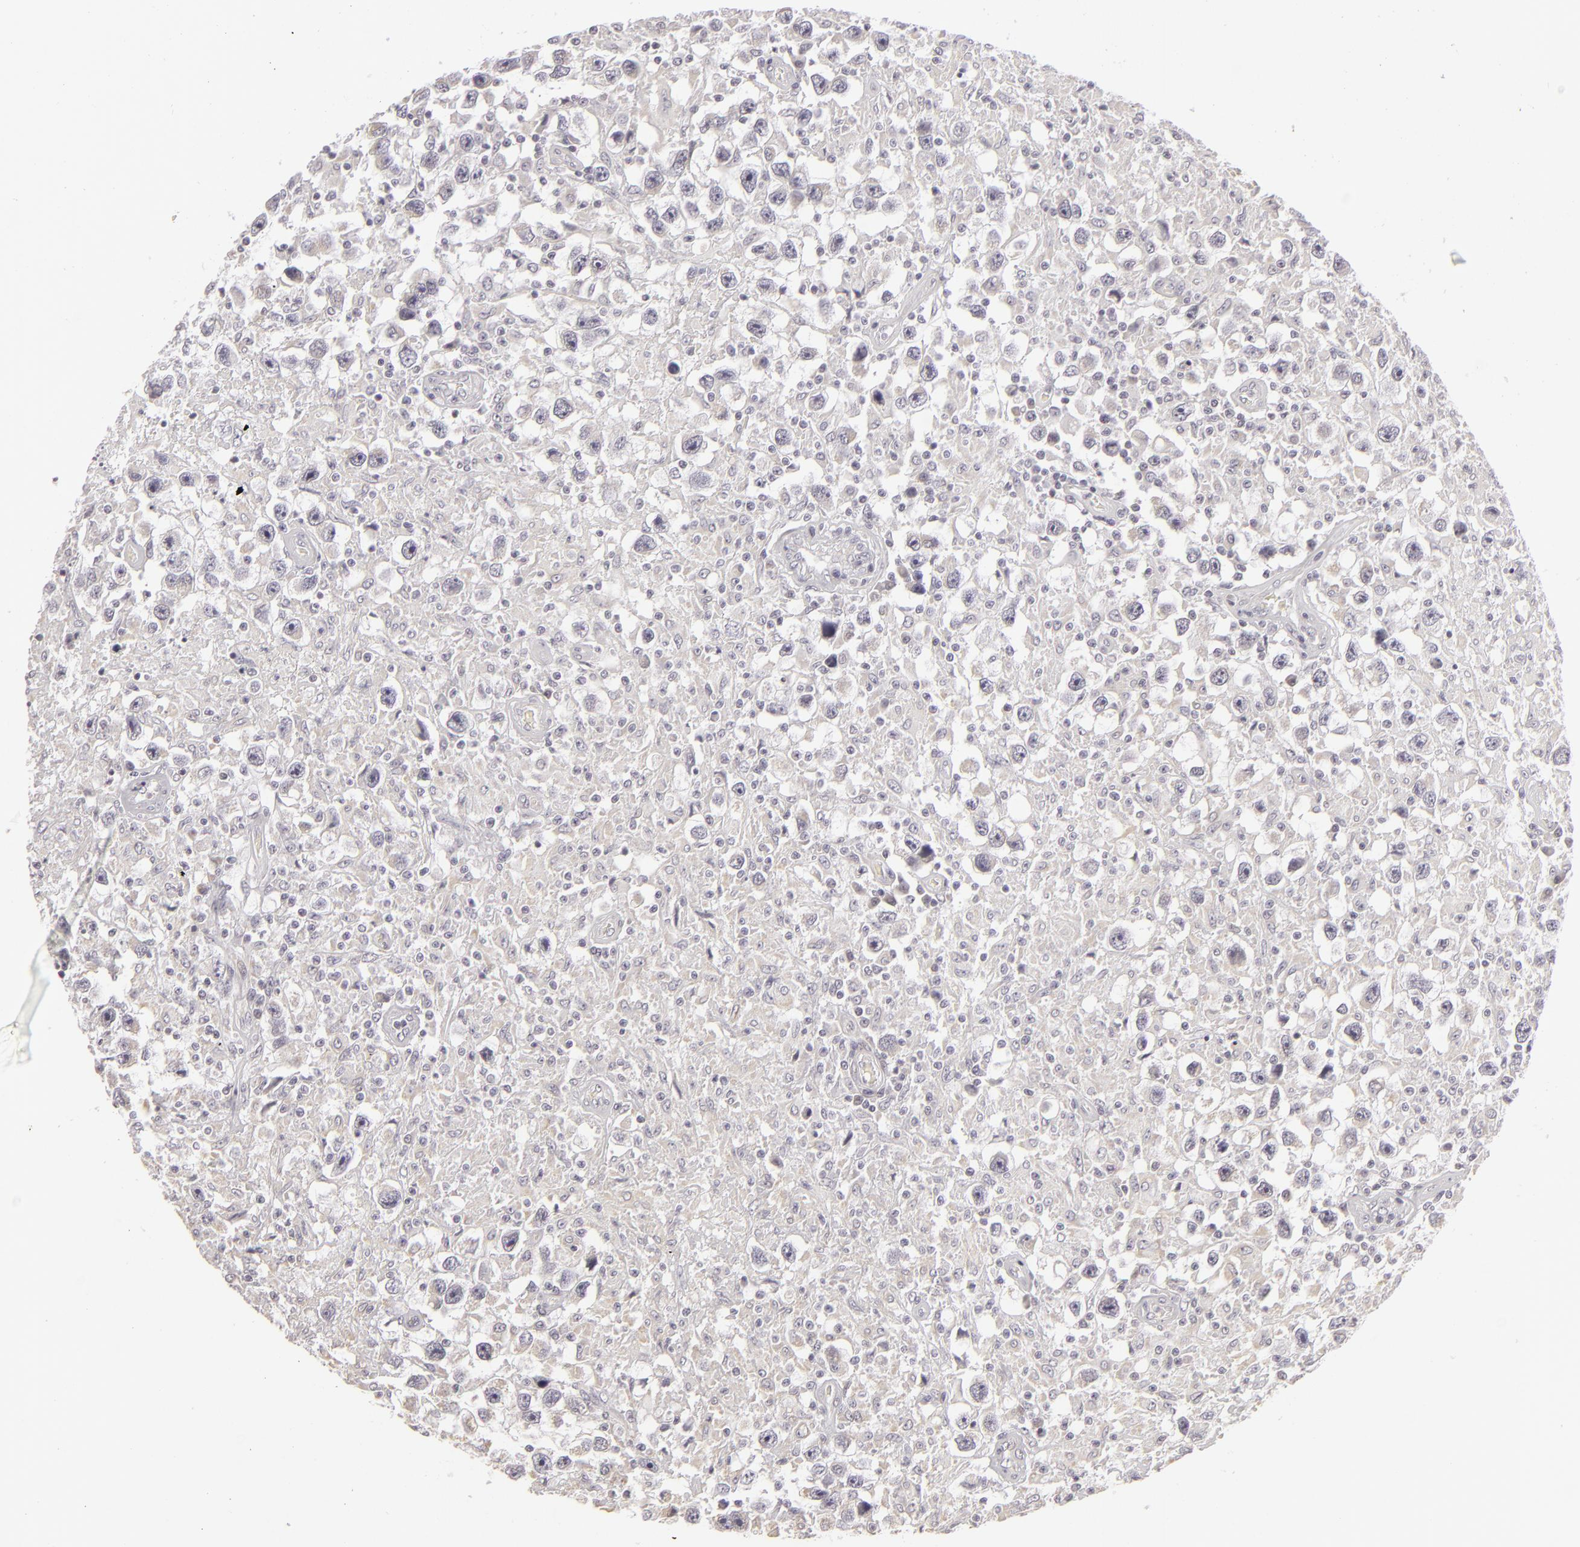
{"staining": {"intensity": "negative", "quantity": "none", "location": "none"}, "tissue": "testis cancer", "cell_type": "Tumor cells", "image_type": "cancer", "snomed": [{"axis": "morphology", "description": "Seminoma, NOS"}, {"axis": "topography", "description": "Testis"}], "caption": "High power microscopy micrograph of an immunohistochemistry (IHC) photomicrograph of testis seminoma, revealing no significant positivity in tumor cells.", "gene": "SIX1", "patient": {"sex": "male", "age": 34}}